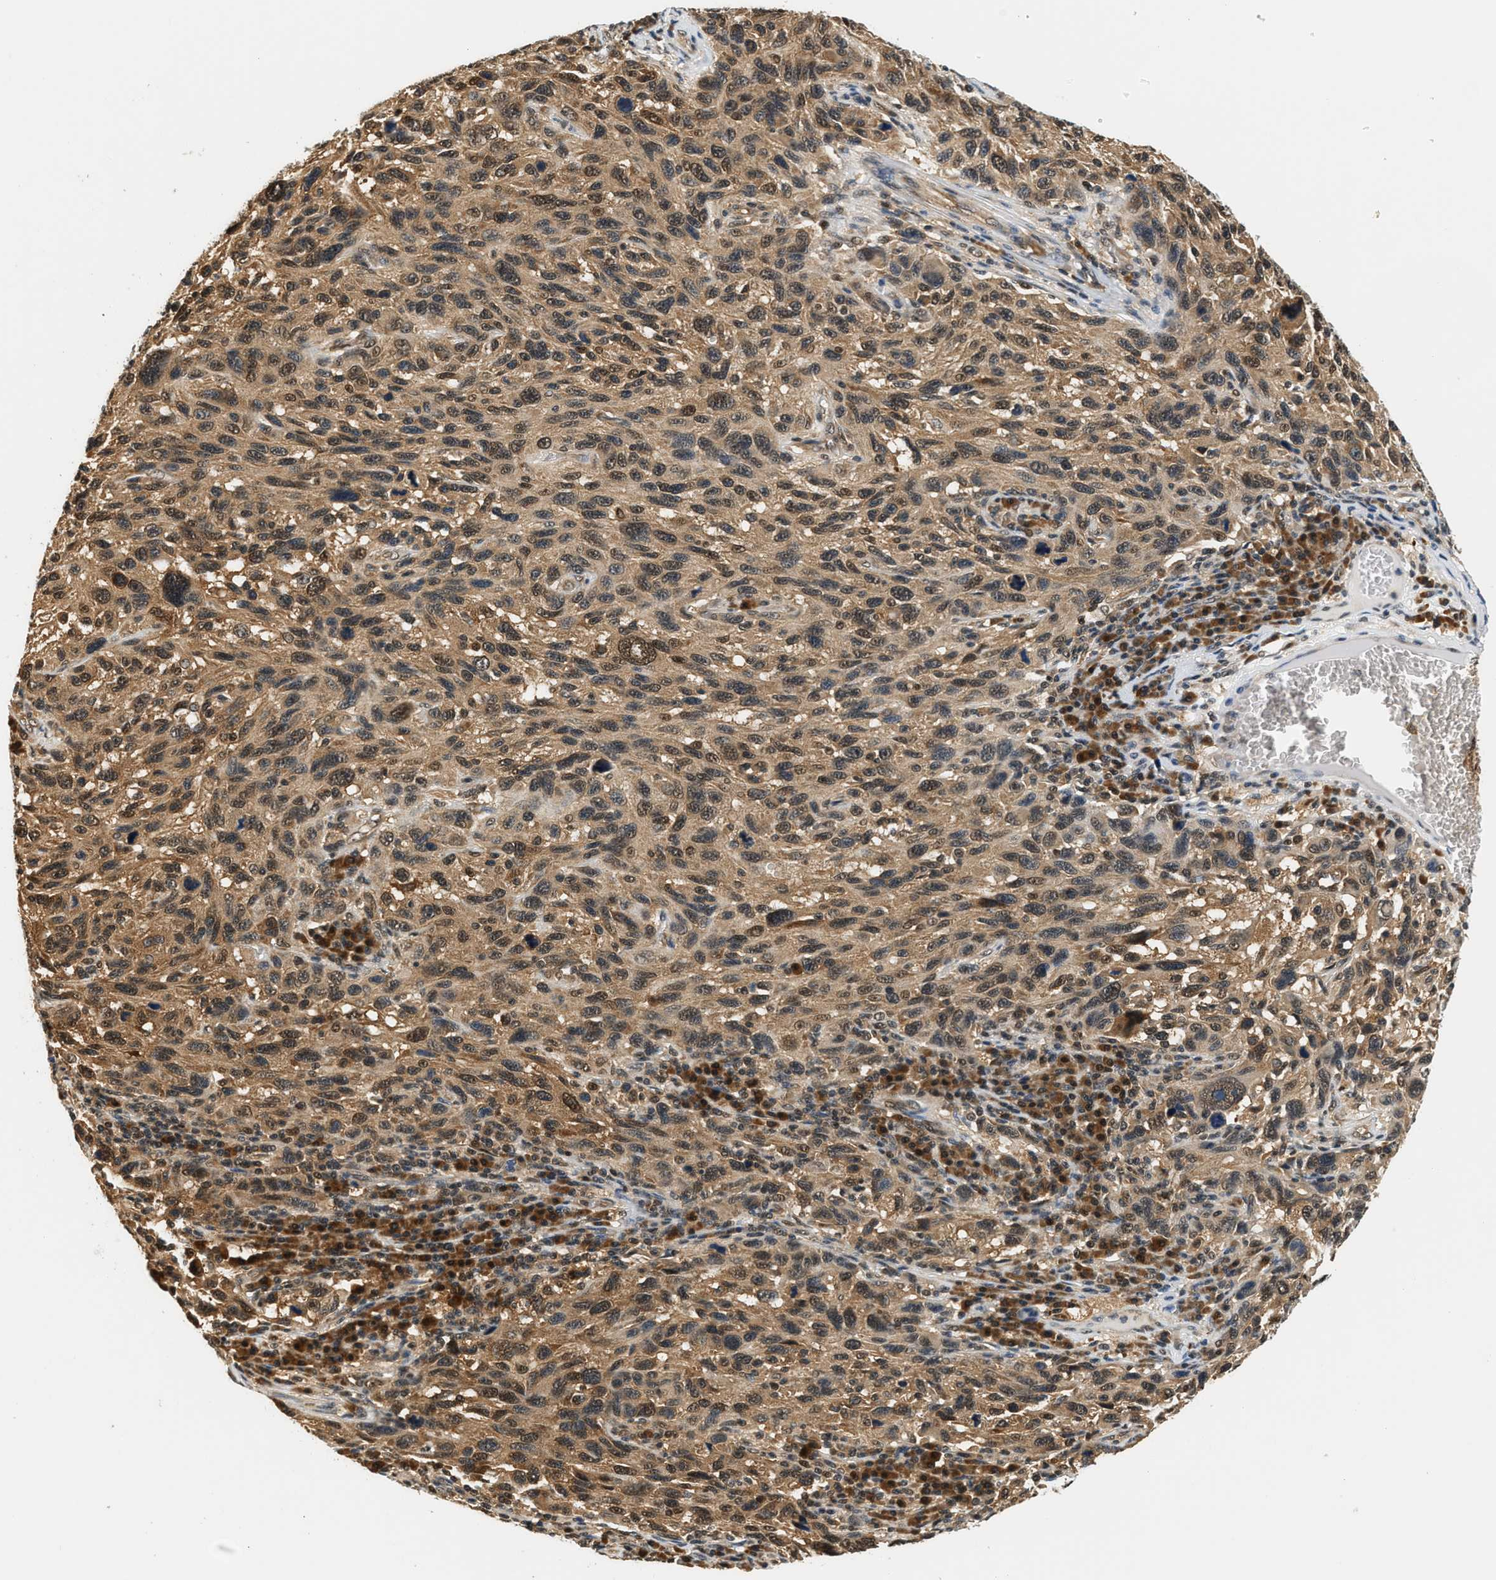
{"staining": {"intensity": "moderate", "quantity": ">75%", "location": "cytoplasmic/membranous"}, "tissue": "melanoma", "cell_type": "Tumor cells", "image_type": "cancer", "snomed": [{"axis": "morphology", "description": "Malignant melanoma, NOS"}, {"axis": "topography", "description": "Skin"}], "caption": "Melanoma was stained to show a protein in brown. There is medium levels of moderate cytoplasmic/membranous expression in about >75% of tumor cells.", "gene": "PSMD3", "patient": {"sex": "male", "age": 53}}